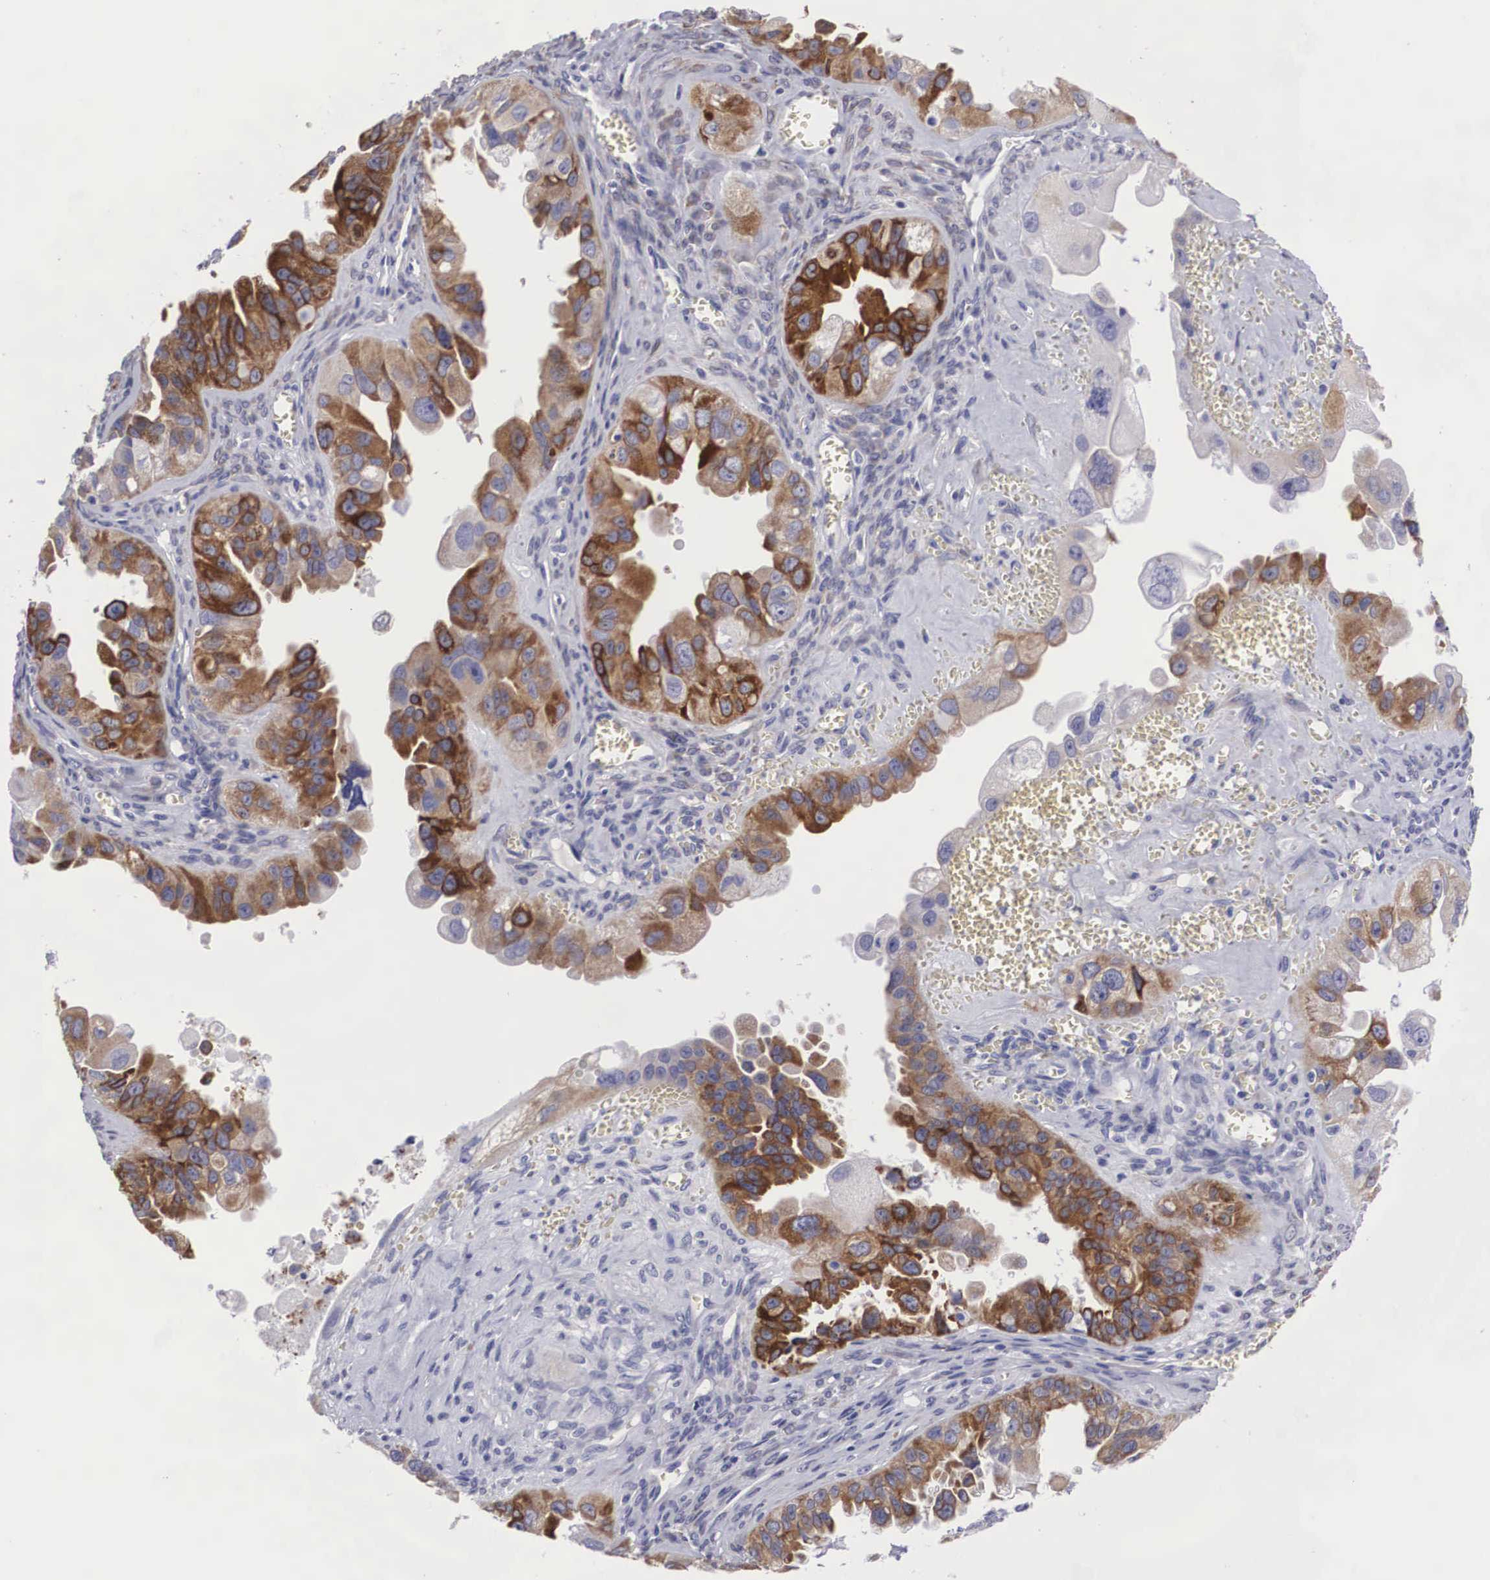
{"staining": {"intensity": "strong", "quantity": ">75%", "location": "cytoplasmic/membranous"}, "tissue": "ovarian cancer", "cell_type": "Tumor cells", "image_type": "cancer", "snomed": [{"axis": "morphology", "description": "Carcinoma, endometroid"}, {"axis": "topography", "description": "Ovary"}], "caption": "The immunohistochemical stain shows strong cytoplasmic/membranous expression in tumor cells of ovarian cancer tissue.", "gene": "ARMCX3", "patient": {"sex": "female", "age": 85}}